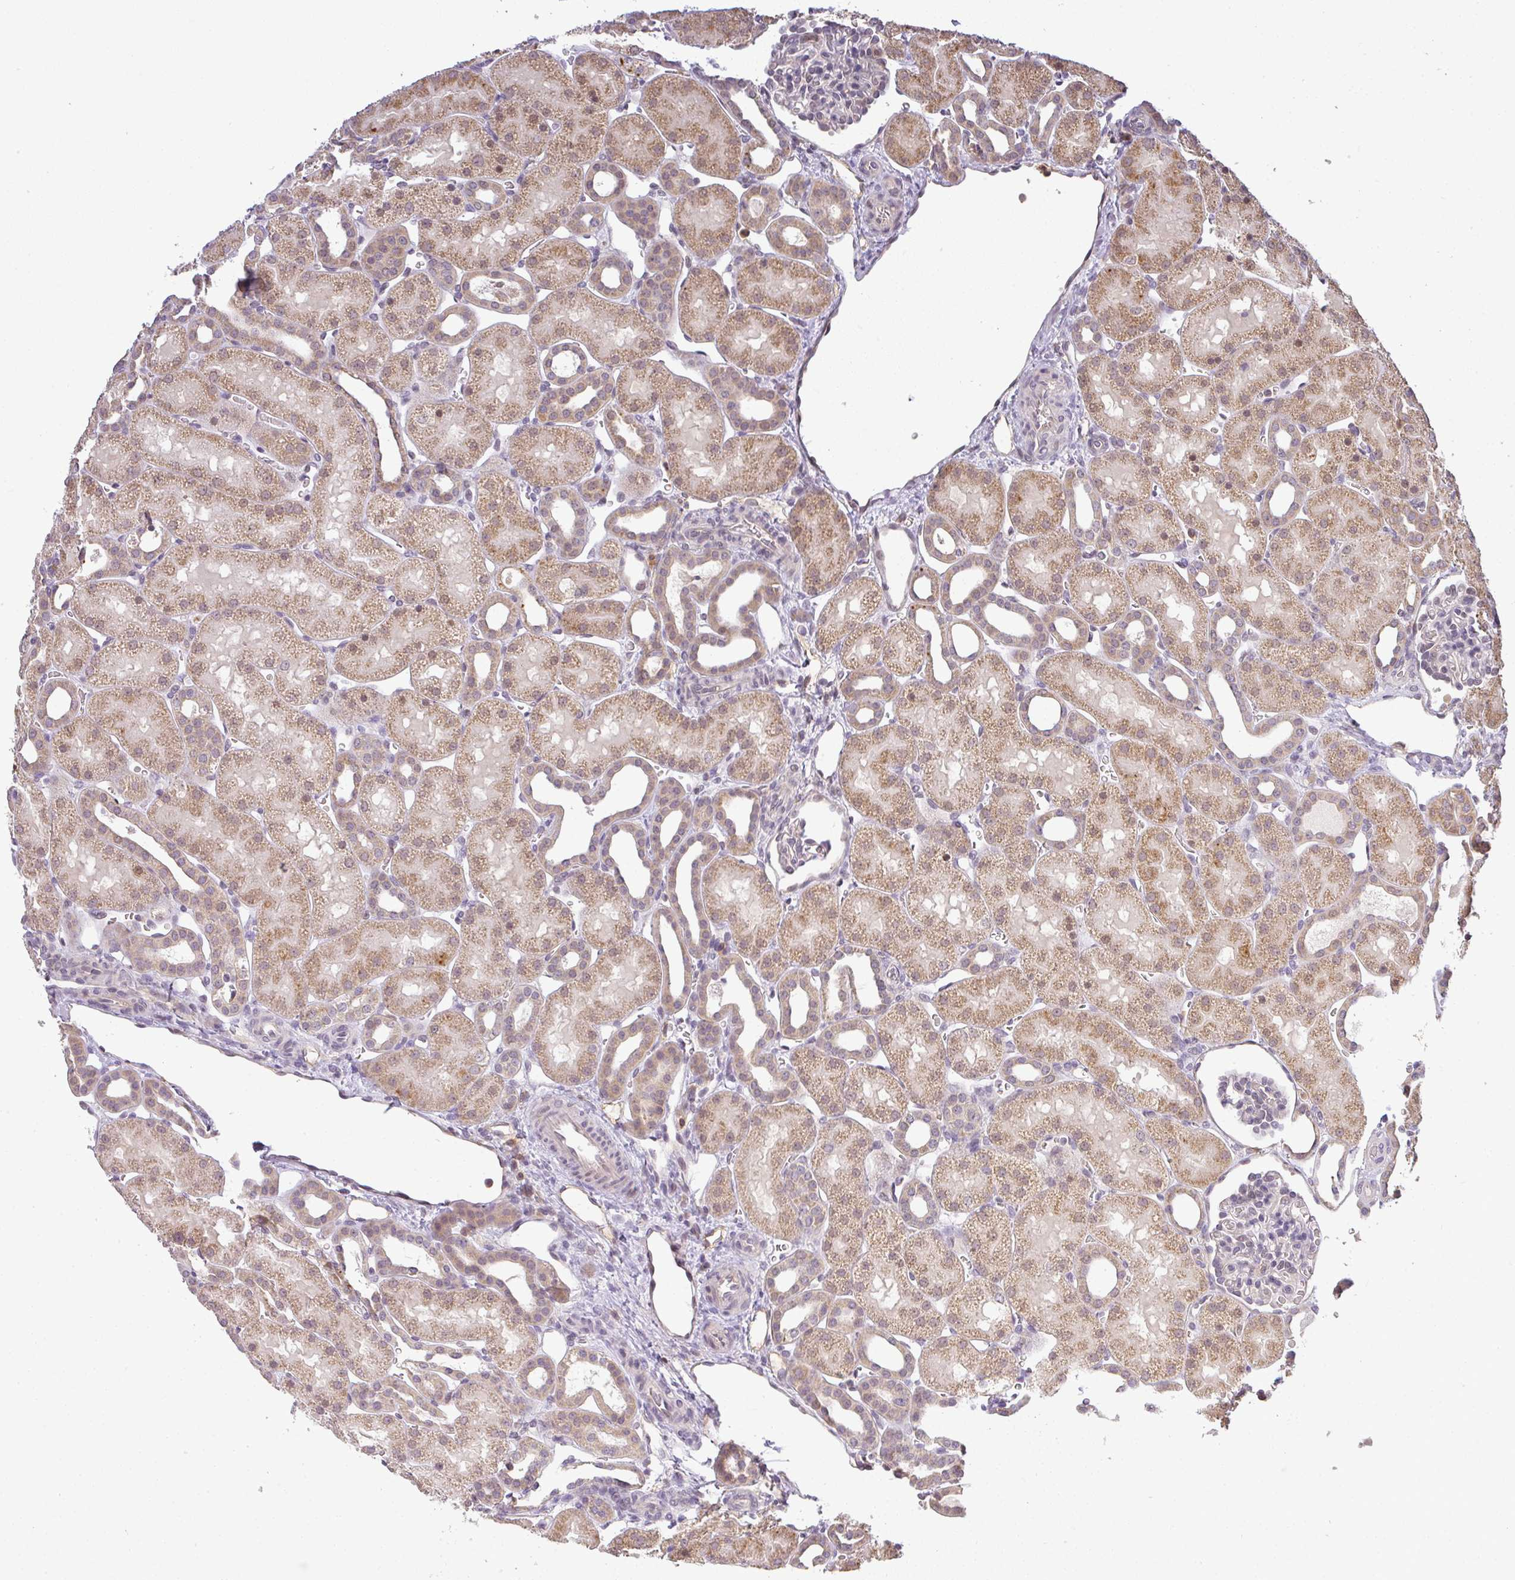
{"staining": {"intensity": "negative", "quantity": "none", "location": "none"}, "tissue": "kidney", "cell_type": "Cells in glomeruli", "image_type": "normal", "snomed": [{"axis": "morphology", "description": "Normal tissue, NOS"}, {"axis": "topography", "description": "Kidney"}], "caption": "This is a photomicrograph of immunohistochemistry (IHC) staining of normal kidney, which shows no staining in cells in glomeruli. (Stains: DAB (3,3'-diaminobenzidine) immunohistochemistry with hematoxylin counter stain, Microscopy: brightfield microscopy at high magnification).", "gene": "FAM153A", "patient": {"sex": "male", "age": 2}}